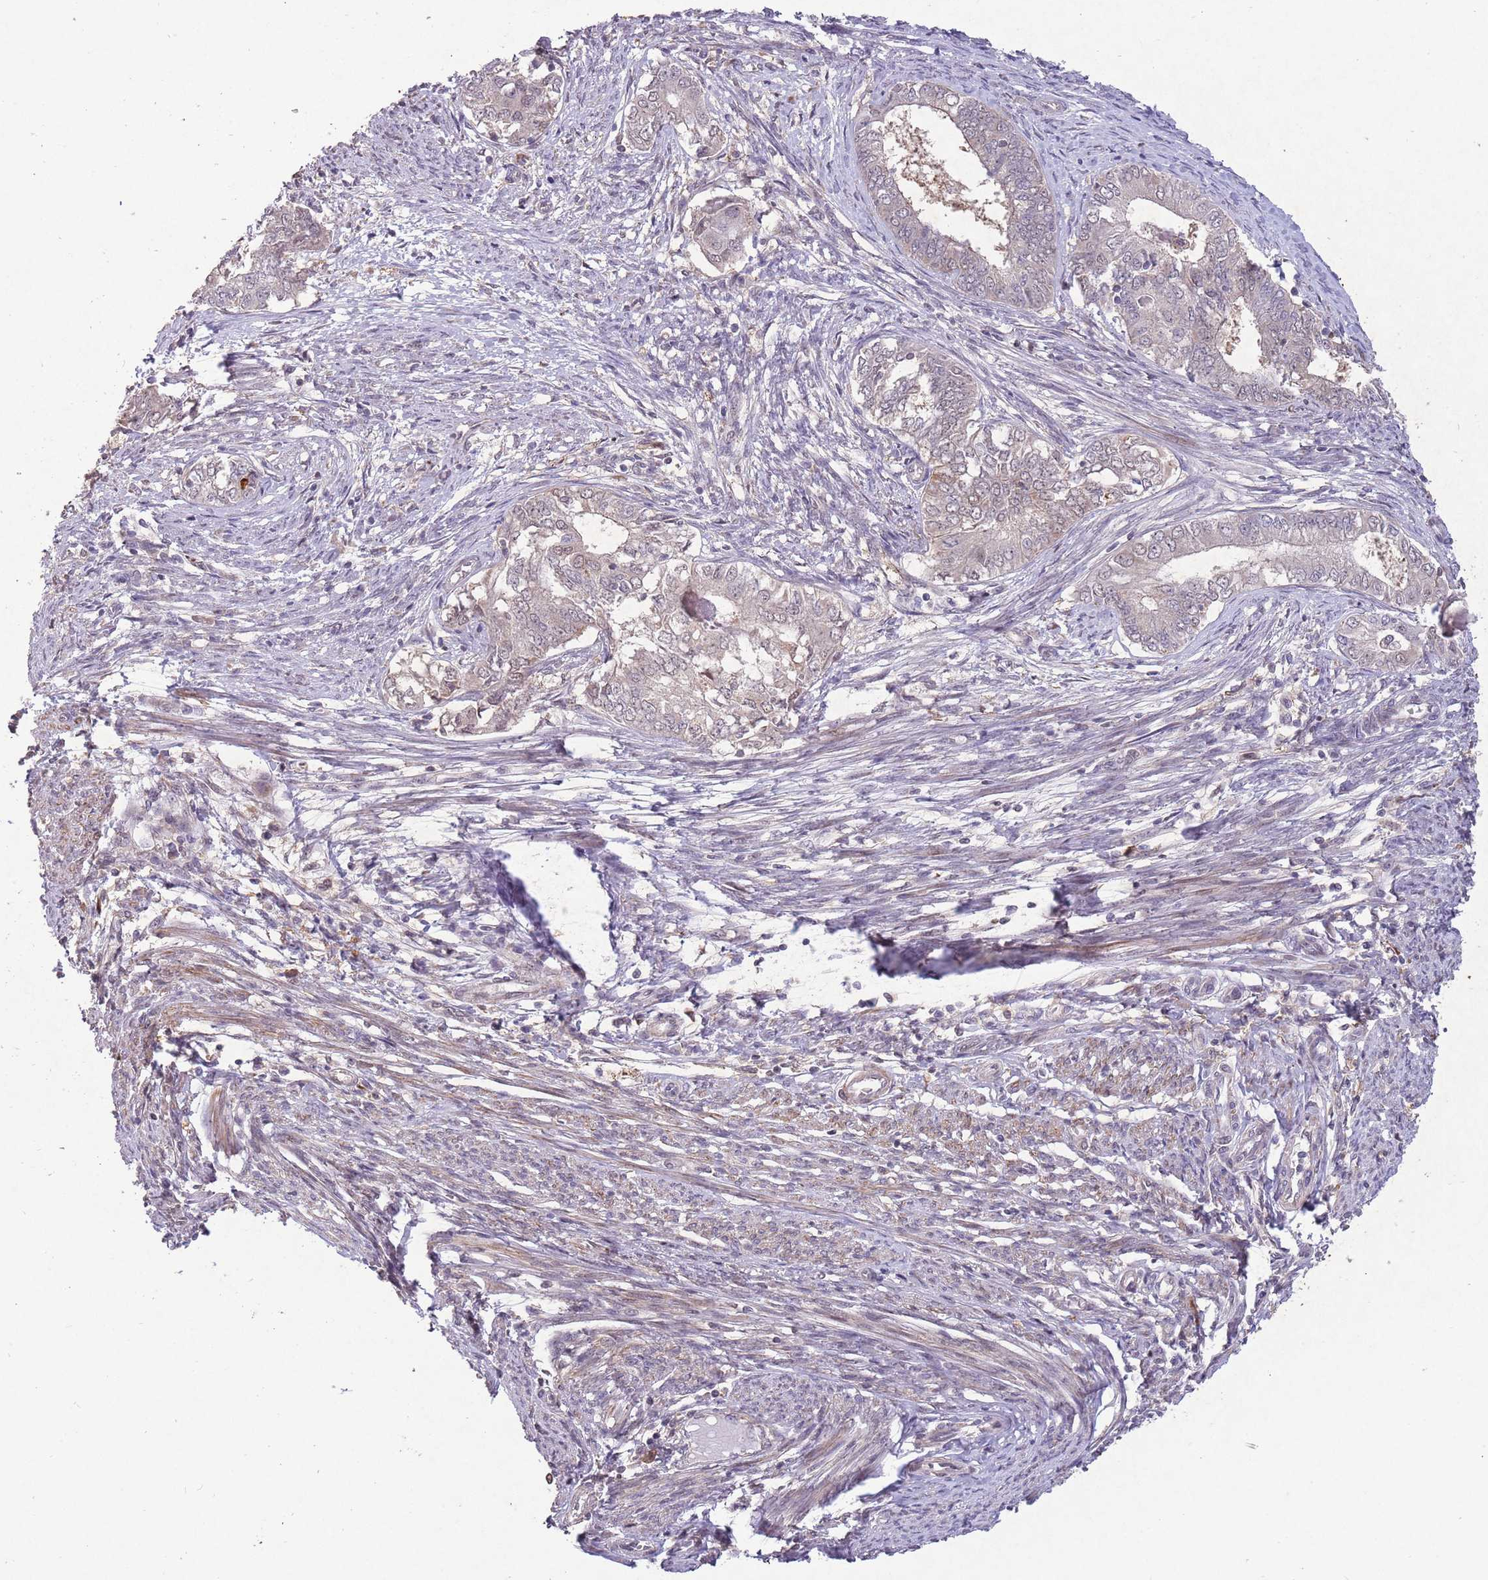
{"staining": {"intensity": "negative", "quantity": "none", "location": "none"}, "tissue": "endometrial cancer", "cell_type": "Tumor cells", "image_type": "cancer", "snomed": [{"axis": "morphology", "description": "Adenocarcinoma, NOS"}, {"axis": "topography", "description": "Endometrium"}], "caption": "Immunohistochemistry of human endometrial adenocarcinoma displays no expression in tumor cells.", "gene": "ZNF639", "patient": {"sex": "female", "age": 62}}